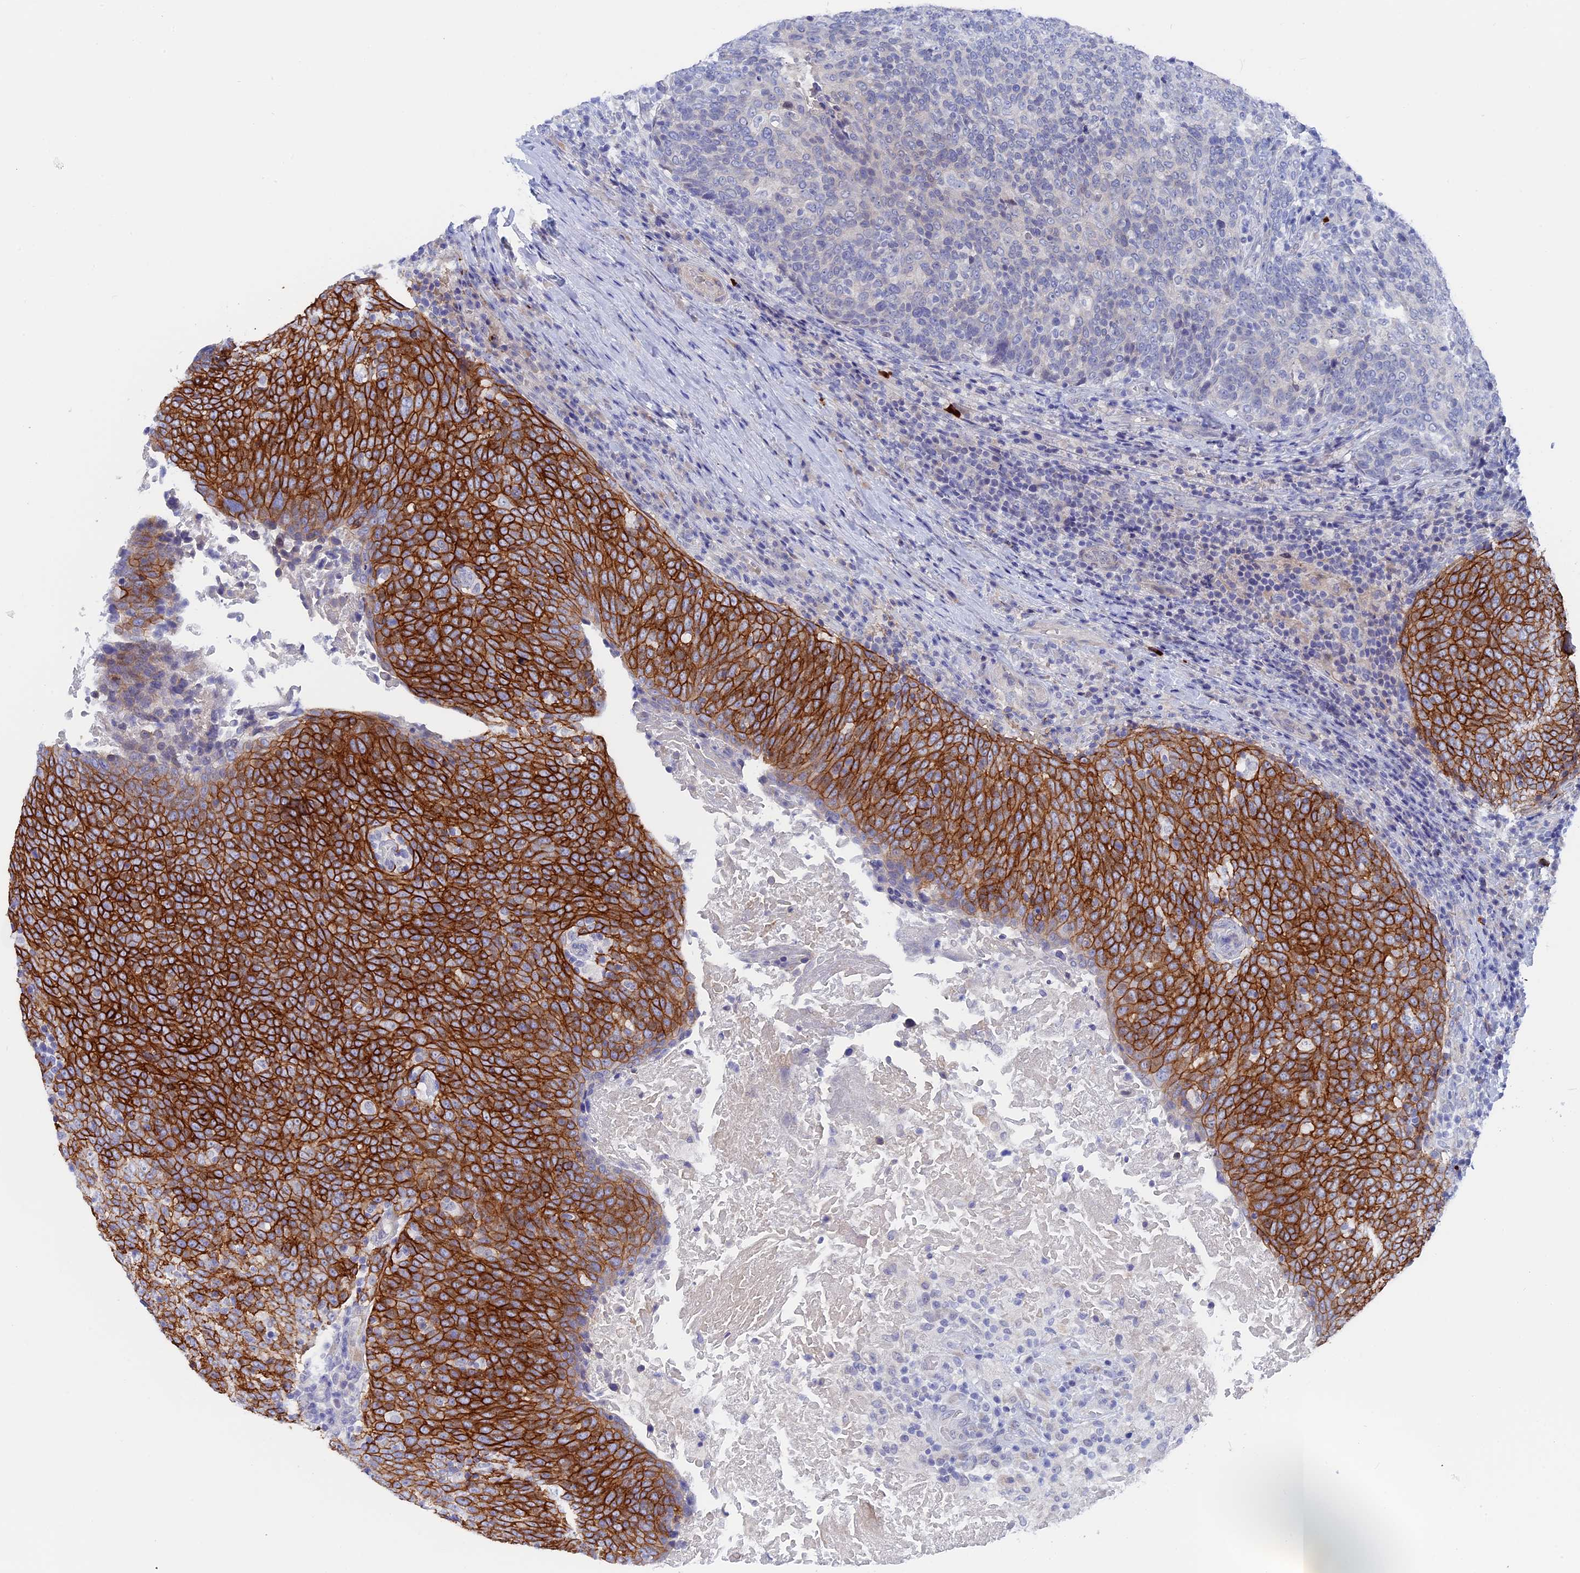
{"staining": {"intensity": "strong", "quantity": "25%-75%", "location": "cytoplasmic/membranous"}, "tissue": "head and neck cancer", "cell_type": "Tumor cells", "image_type": "cancer", "snomed": [{"axis": "morphology", "description": "Squamous cell carcinoma, NOS"}, {"axis": "morphology", "description": "Squamous cell carcinoma, metastatic, NOS"}, {"axis": "topography", "description": "Lymph node"}, {"axis": "topography", "description": "Head-Neck"}], "caption": "About 25%-75% of tumor cells in human squamous cell carcinoma (head and neck) display strong cytoplasmic/membranous protein expression as visualized by brown immunohistochemical staining.", "gene": "DACT3", "patient": {"sex": "male", "age": 62}}